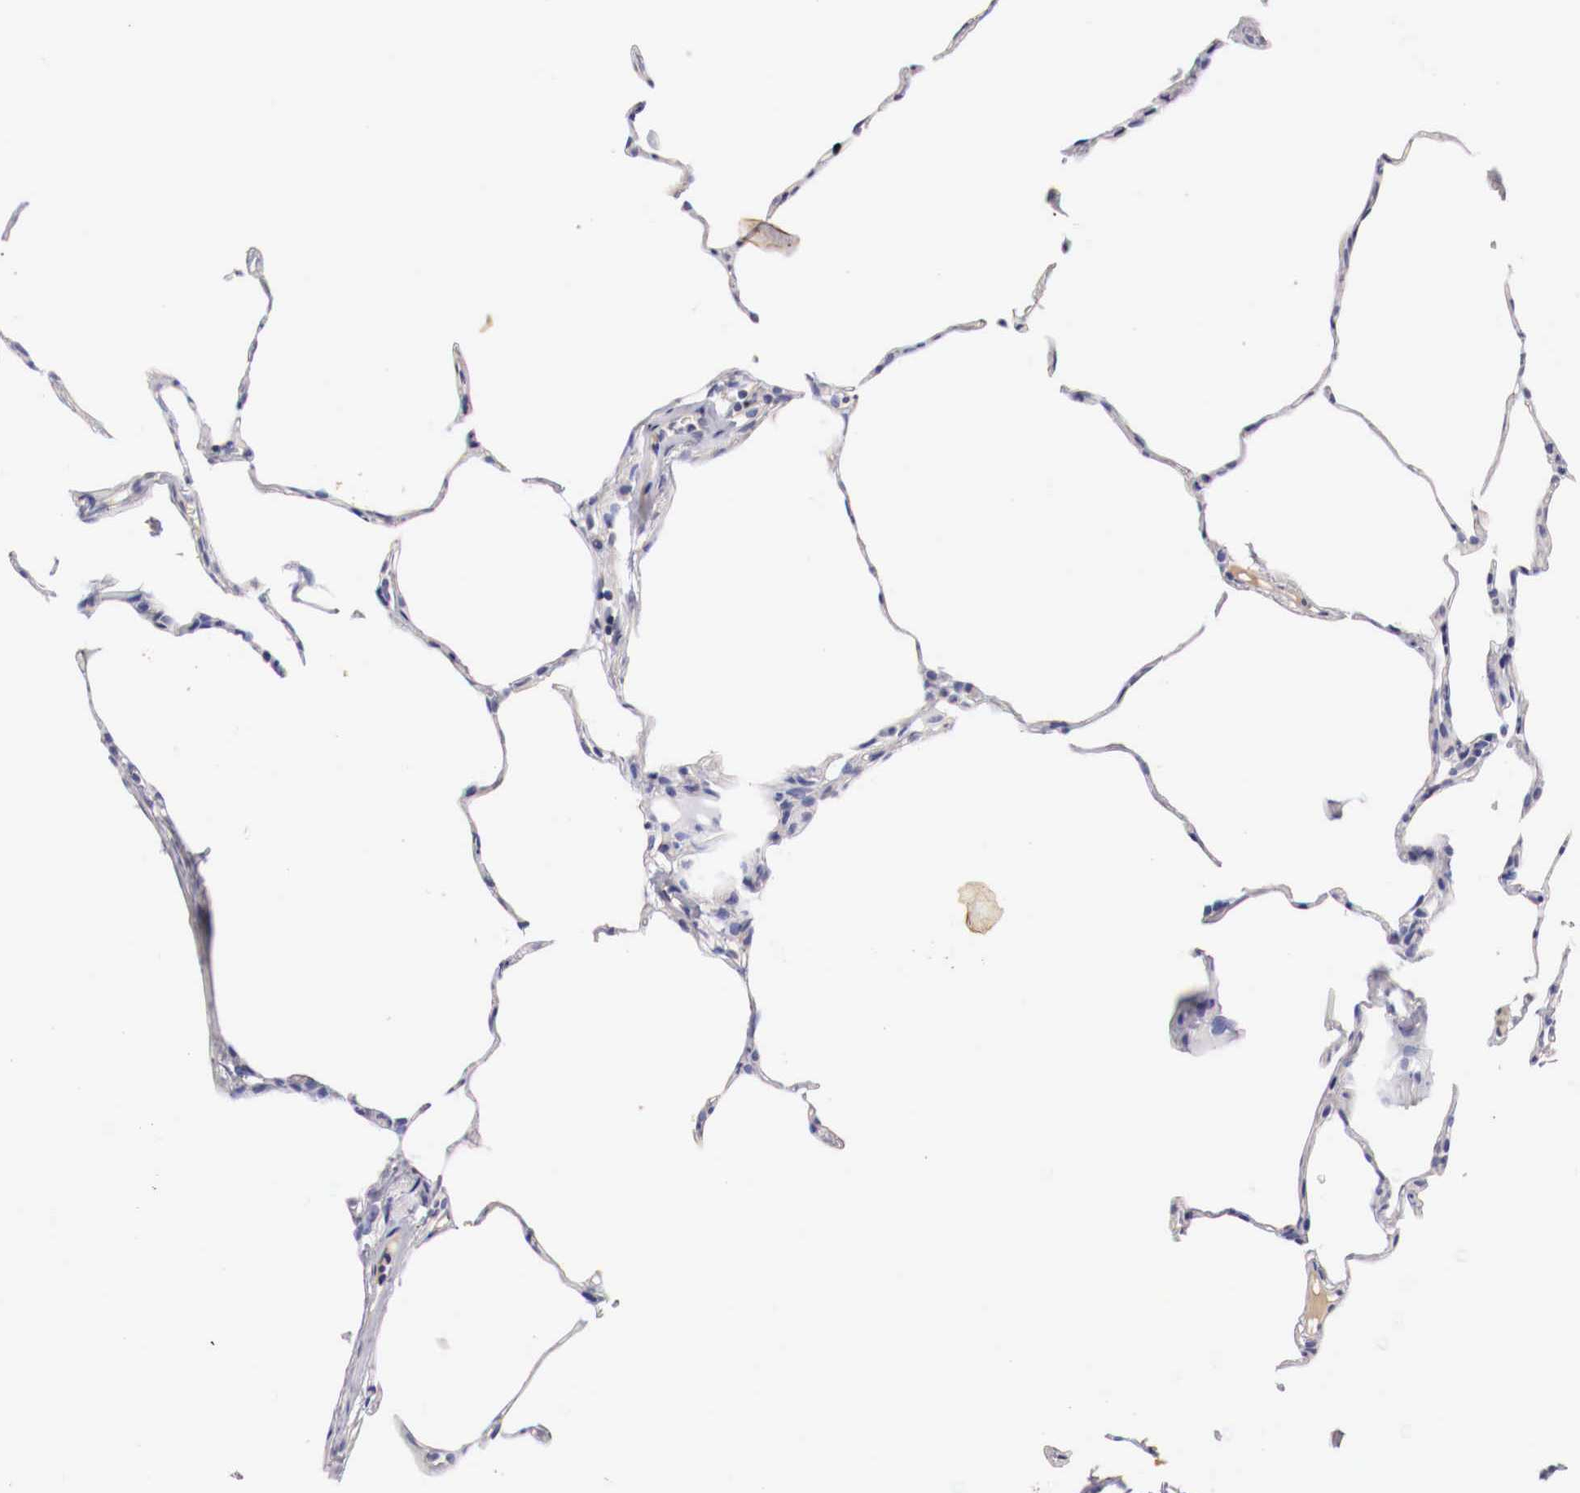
{"staining": {"intensity": "negative", "quantity": "none", "location": "none"}, "tissue": "lung", "cell_type": "Alveolar cells", "image_type": "normal", "snomed": [{"axis": "morphology", "description": "Normal tissue, NOS"}, {"axis": "topography", "description": "Lung"}], "caption": "A high-resolution photomicrograph shows IHC staining of normal lung, which shows no significant staining in alveolar cells.", "gene": "PITPNA", "patient": {"sex": "female", "age": 75}}